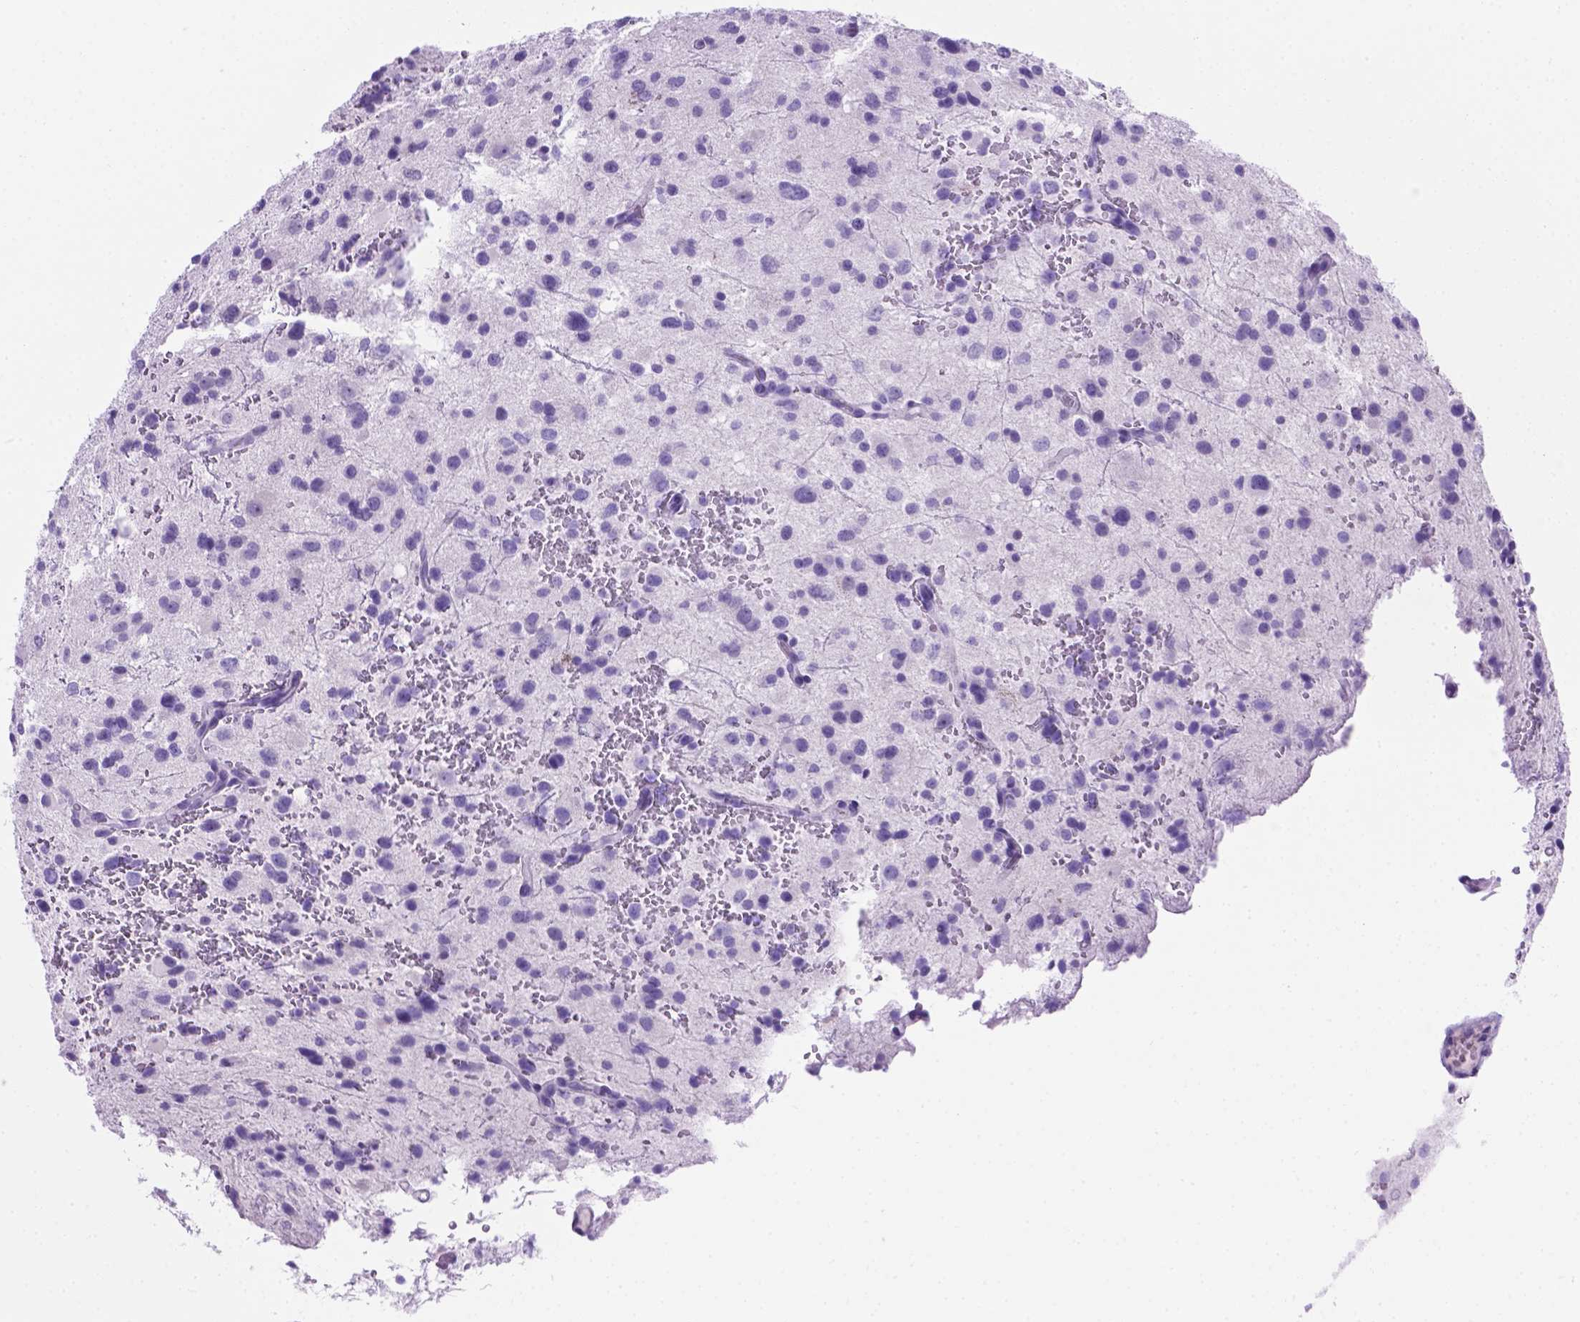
{"staining": {"intensity": "negative", "quantity": "none", "location": "none"}, "tissue": "glioma", "cell_type": "Tumor cells", "image_type": "cancer", "snomed": [{"axis": "morphology", "description": "Glioma, malignant, Low grade"}, {"axis": "topography", "description": "Brain"}], "caption": "This micrograph is of malignant glioma (low-grade) stained with IHC to label a protein in brown with the nuclei are counter-stained blue. There is no positivity in tumor cells.", "gene": "C17orf107", "patient": {"sex": "male", "age": 43}}